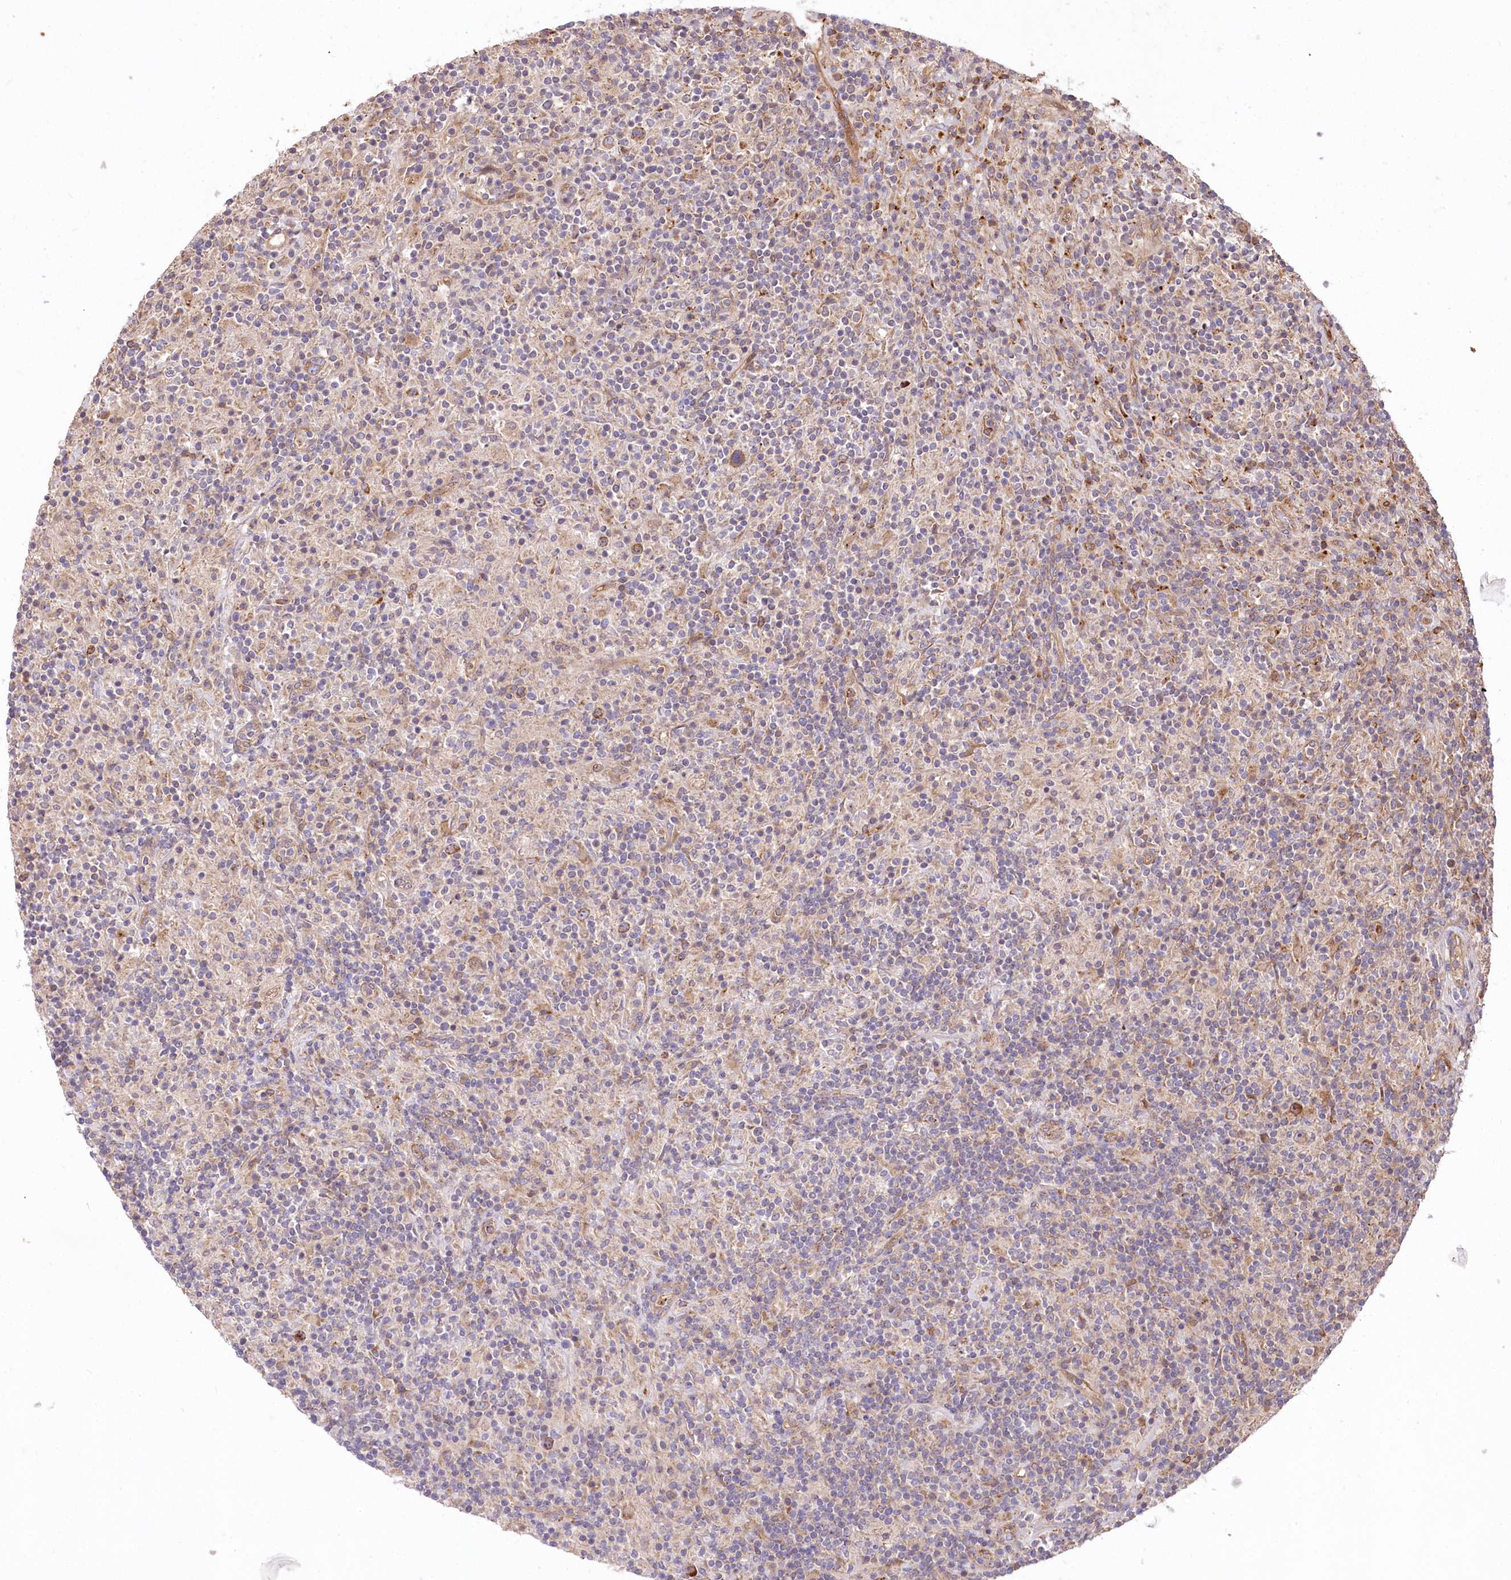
{"staining": {"intensity": "moderate", "quantity": ">75%", "location": "cytoplasmic/membranous"}, "tissue": "lymphoma", "cell_type": "Tumor cells", "image_type": "cancer", "snomed": [{"axis": "morphology", "description": "Hodgkin's disease, NOS"}, {"axis": "topography", "description": "Lymph node"}], "caption": "Immunohistochemistry (IHC) of human Hodgkin's disease exhibits medium levels of moderate cytoplasmic/membranous expression in approximately >75% of tumor cells.", "gene": "PSTK", "patient": {"sex": "male", "age": 70}}